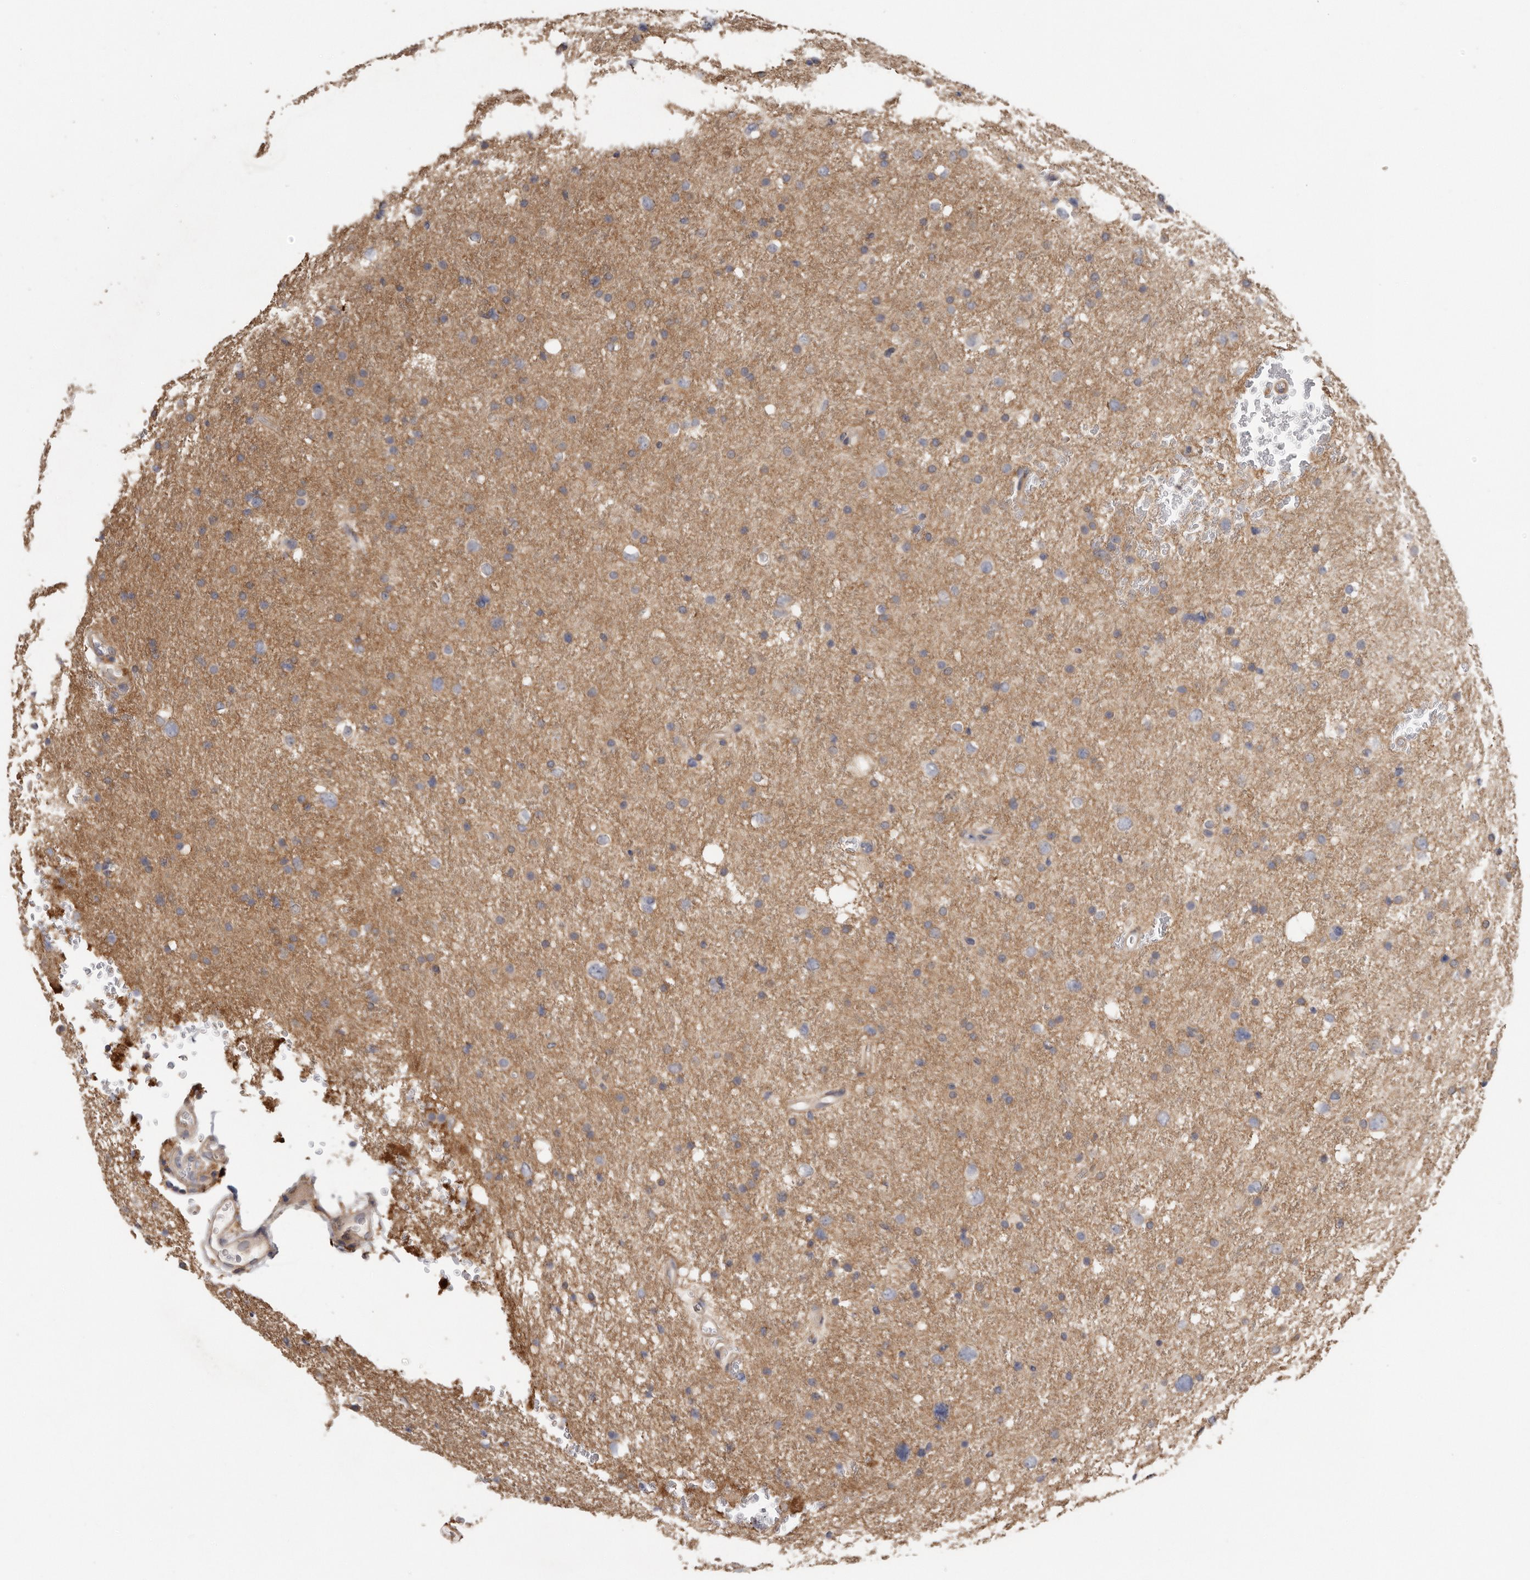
{"staining": {"intensity": "moderate", "quantity": "<25%", "location": "cytoplasmic/membranous"}, "tissue": "glioma", "cell_type": "Tumor cells", "image_type": "cancer", "snomed": [{"axis": "morphology", "description": "Glioma, malignant, Low grade"}, {"axis": "topography", "description": "Brain"}], "caption": "IHC histopathology image of neoplastic tissue: glioma stained using IHC displays low levels of moderate protein expression localized specifically in the cytoplasmic/membranous of tumor cells, appearing as a cytoplasmic/membranous brown color.", "gene": "WDTC1", "patient": {"sex": "female", "age": 37}}